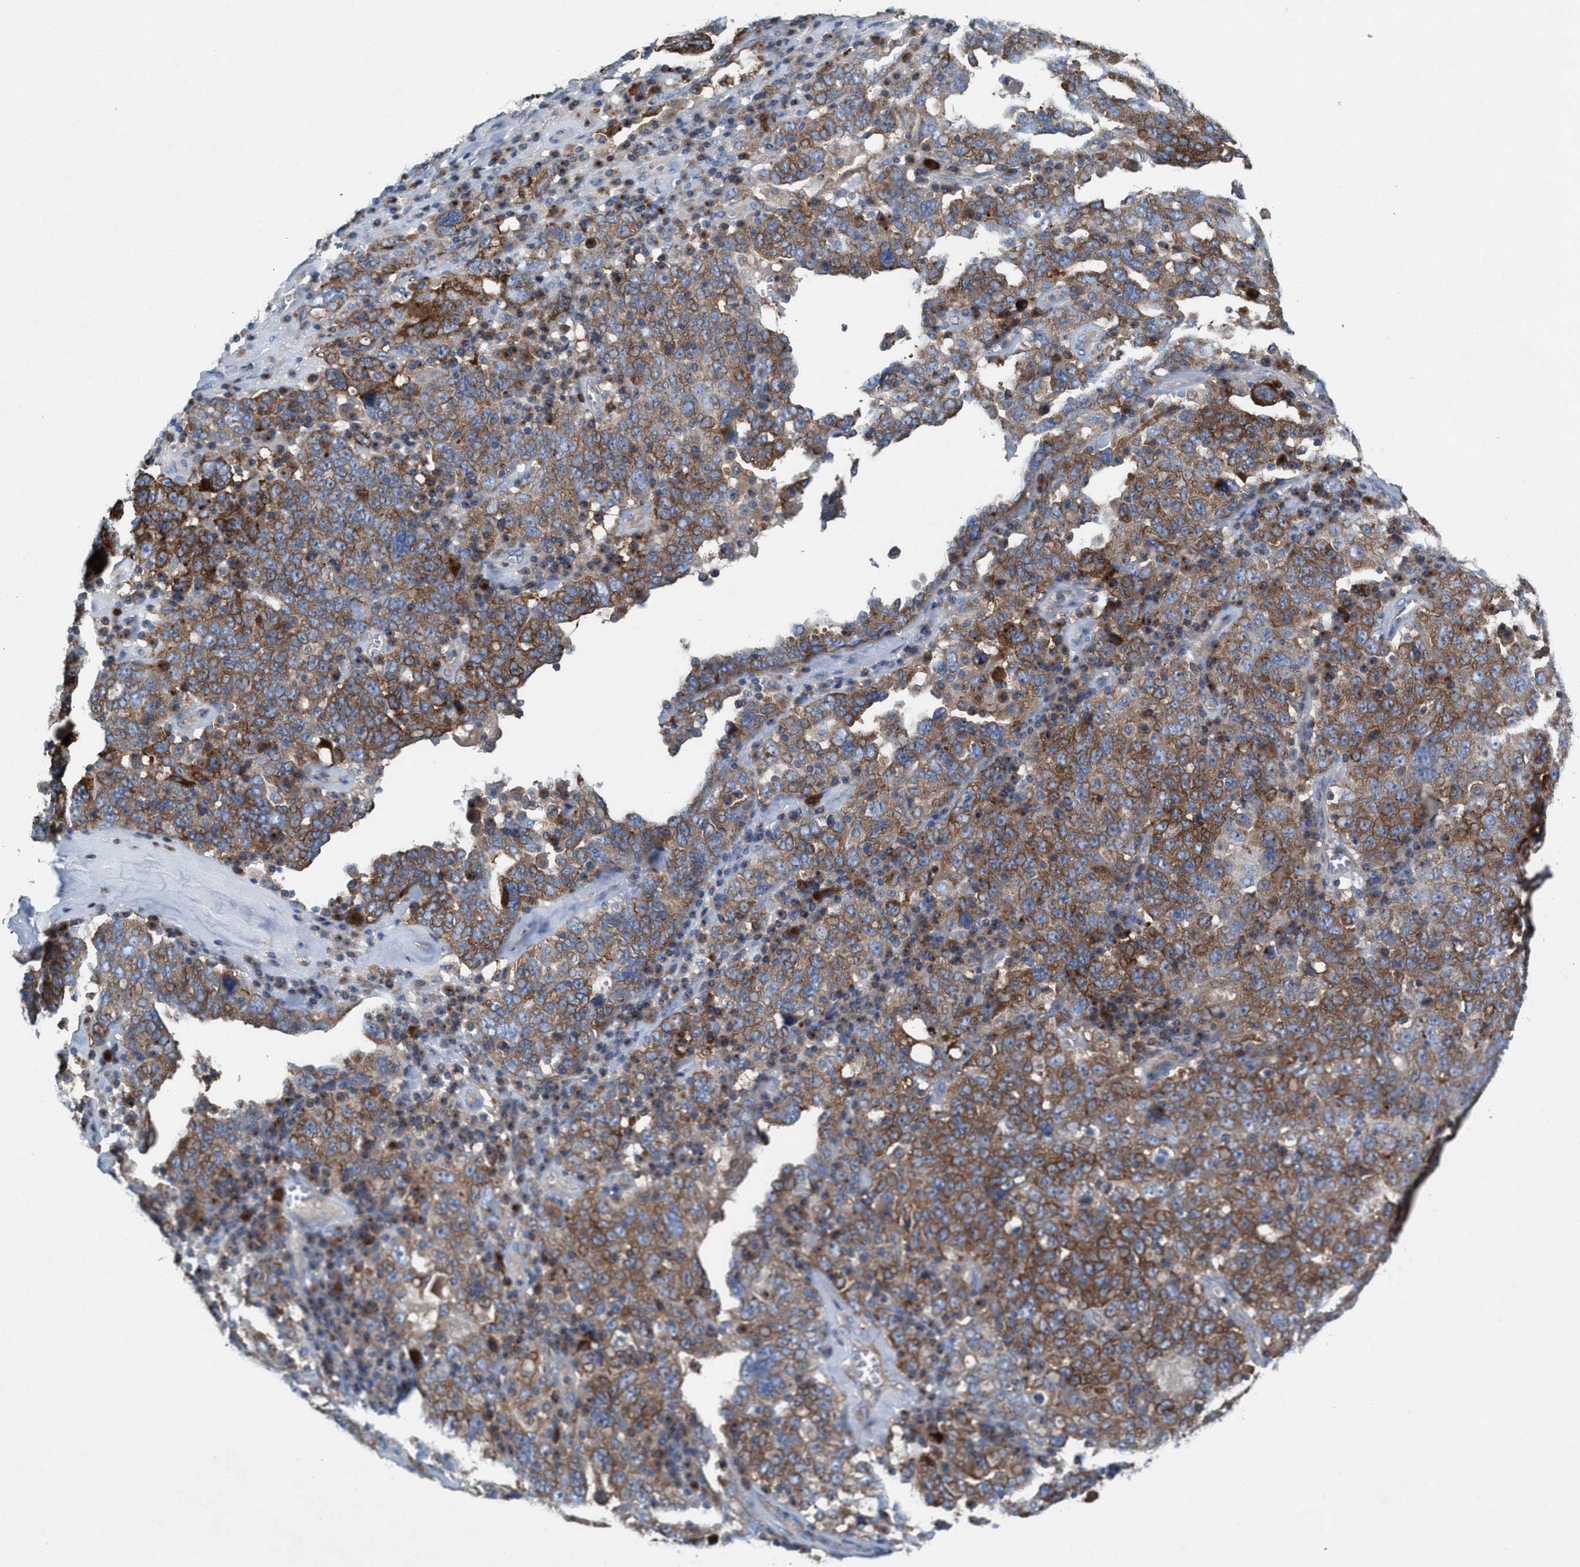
{"staining": {"intensity": "moderate", "quantity": ">75%", "location": "cytoplasmic/membranous"}, "tissue": "ovarian cancer", "cell_type": "Tumor cells", "image_type": "cancer", "snomed": [{"axis": "morphology", "description": "Carcinoma, endometroid"}, {"axis": "topography", "description": "Ovary"}], "caption": "Immunohistochemical staining of ovarian endometroid carcinoma demonstrates medium levels of moderate cytoplasmic/membranous expression in about >75% of tumor cells.", "gene": "NYAP1", "patient": {"sex": "female", "age": 62}}